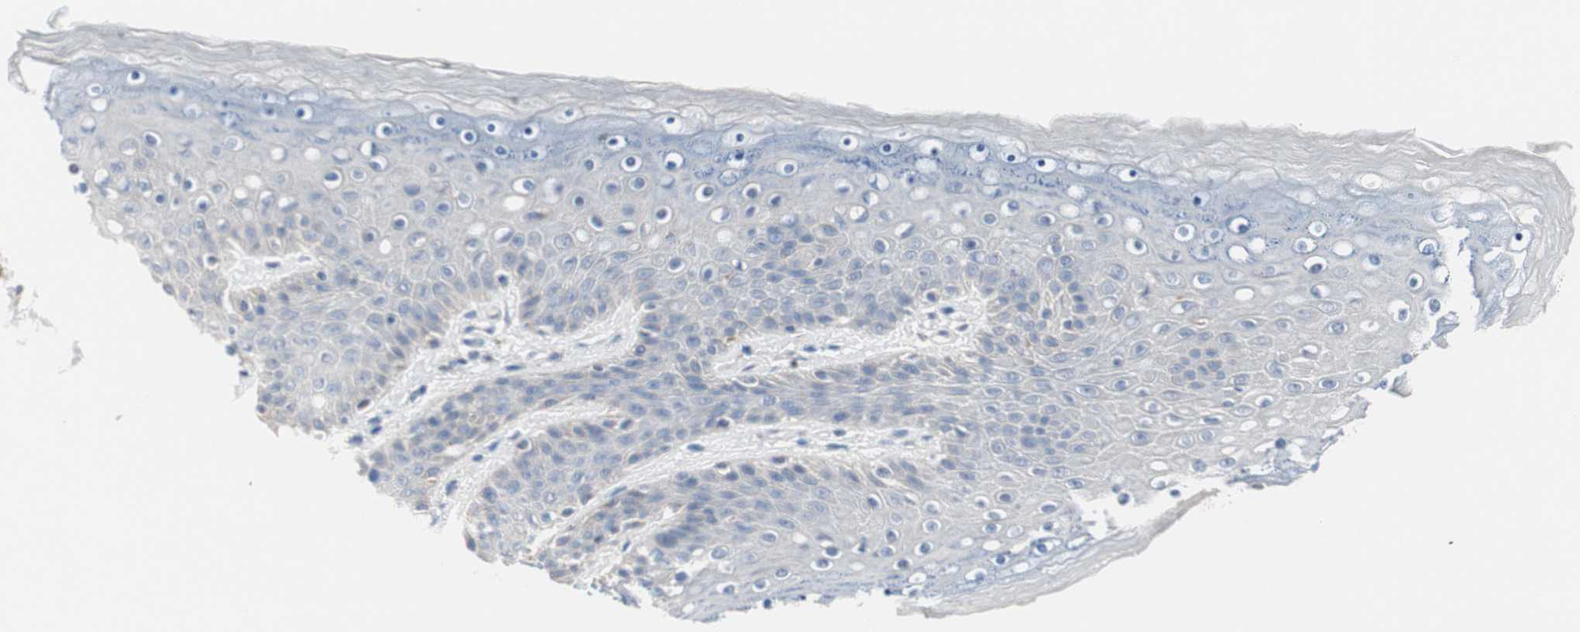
{"staining": {"intensity": "negative", "quantity": "none", "location": "none"}, "tissue": "skin", "cell_type": "Epidermal cells", "image_type": "normal", "snomed": [{"axis": "morphology", "description": "Normal tissue, NOS"}, {"axis": "topography", "description": "Anal"}], "caption": "IHC of normal human skin reveals no expression in epidermal cells. (Stains: DAB IHC with hematoxylin counter stain, Microscopy: brightfield microscopy at high magnification).", "gene": "ULBP1", "patient": {"sex": "female", "age": 46}}